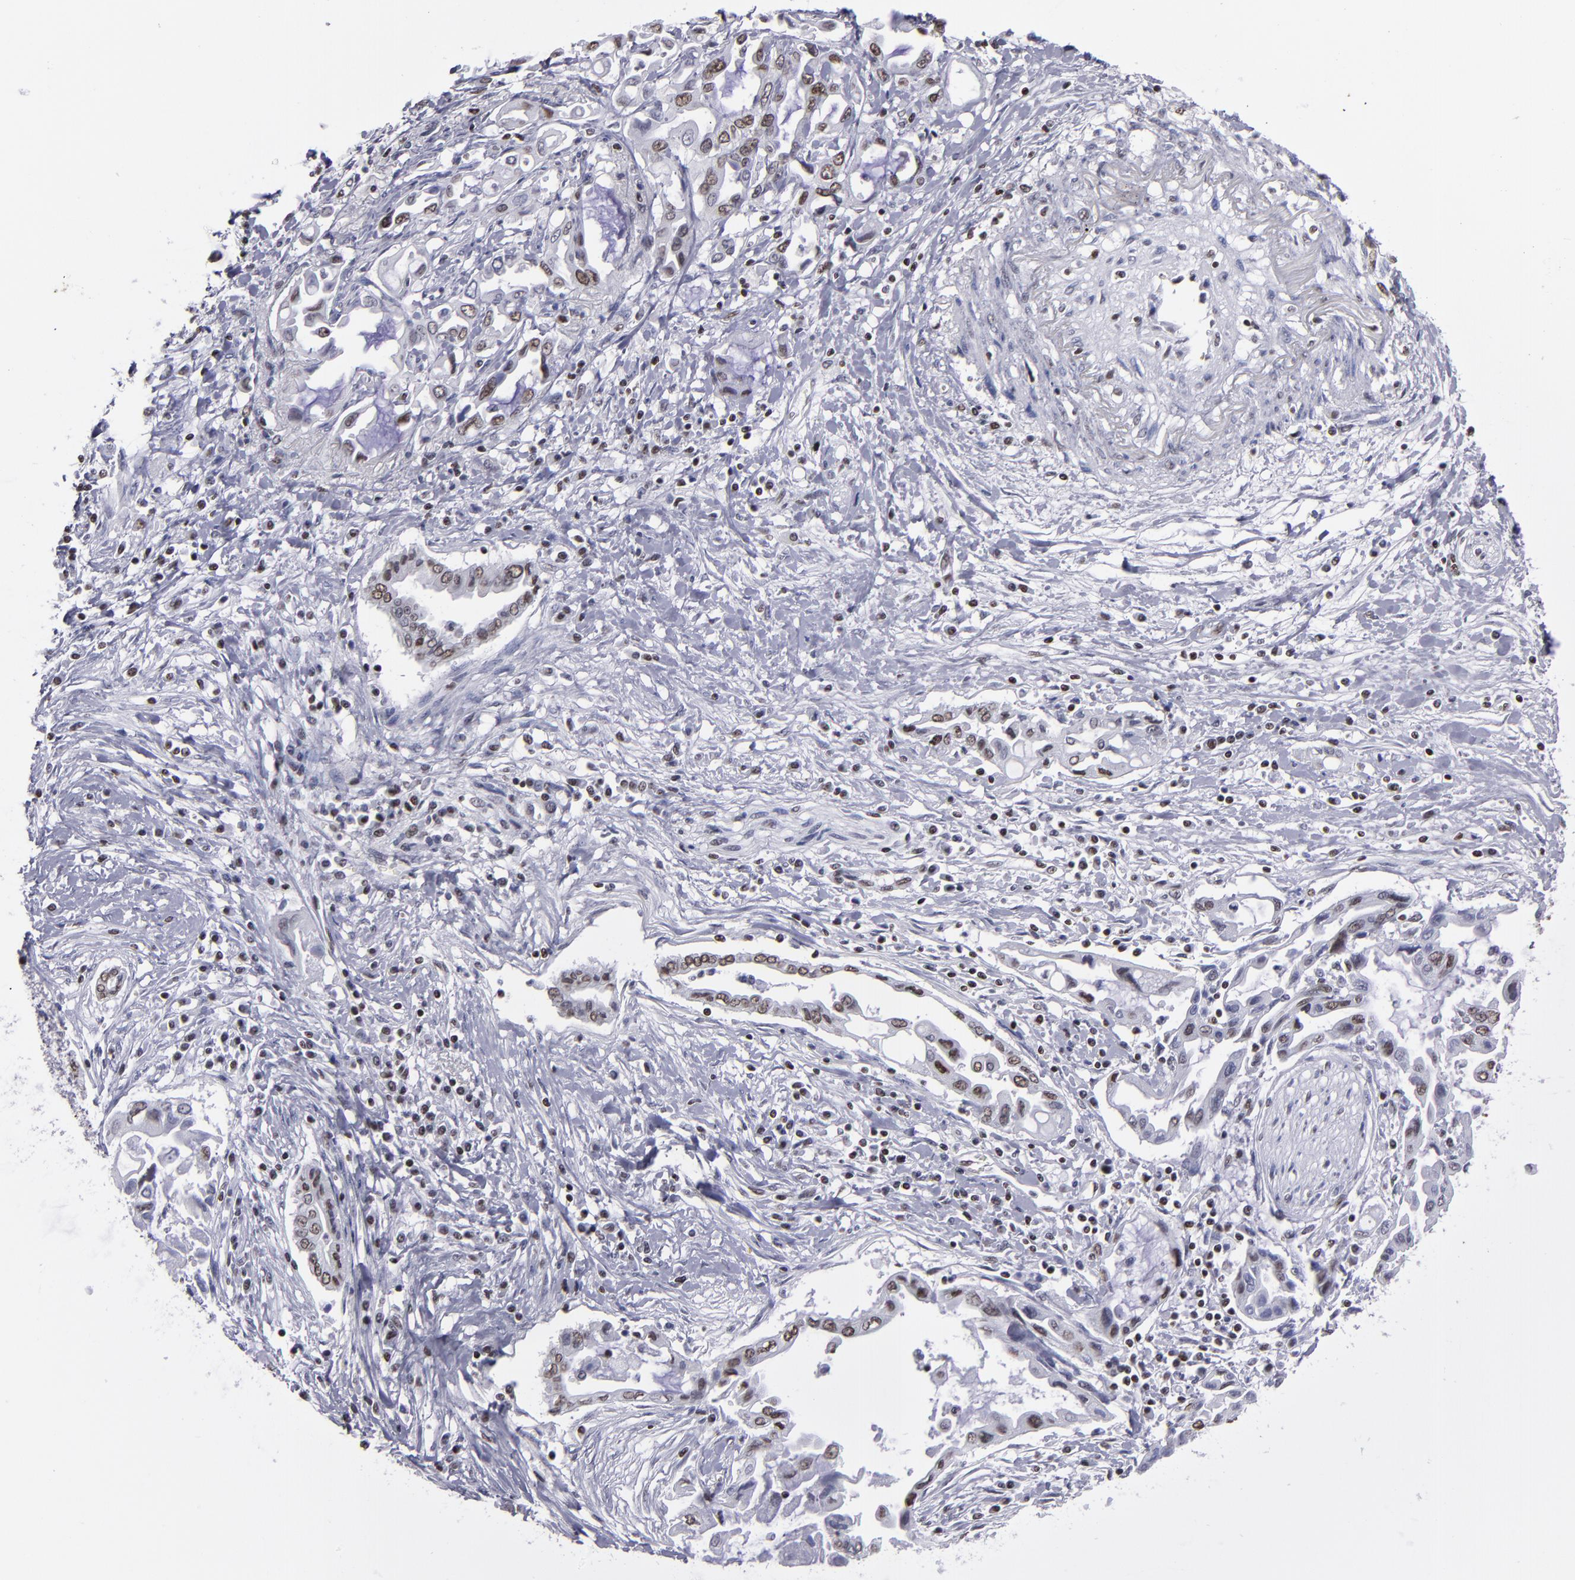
{"staining": {"intensity": "moderate", "quantity": "<25%", "location": "nuclear"}, "tissue": "pancreatic cancer", "cell_type": "Tumor cells", "image_type": "cancer", "snomed": [{"axis": "morphology", "description": "Adenocarcinoma, NOS"}, {"axis": "topography", "description": "Pancreas"}], "caption": "A low amount of moderate nuclear expression is identified in approximately <25% of tumor cells in adenocarcinoma (pancreatic) tissue. The staining is performed using DAB (3,3'-diaminobenzidine) brown chromogen to label protein expression. The nuclei are counter-stained blue using hematoxylin.", "gene": "TERF2", "patient": {"sex": "female", "age": 57}}